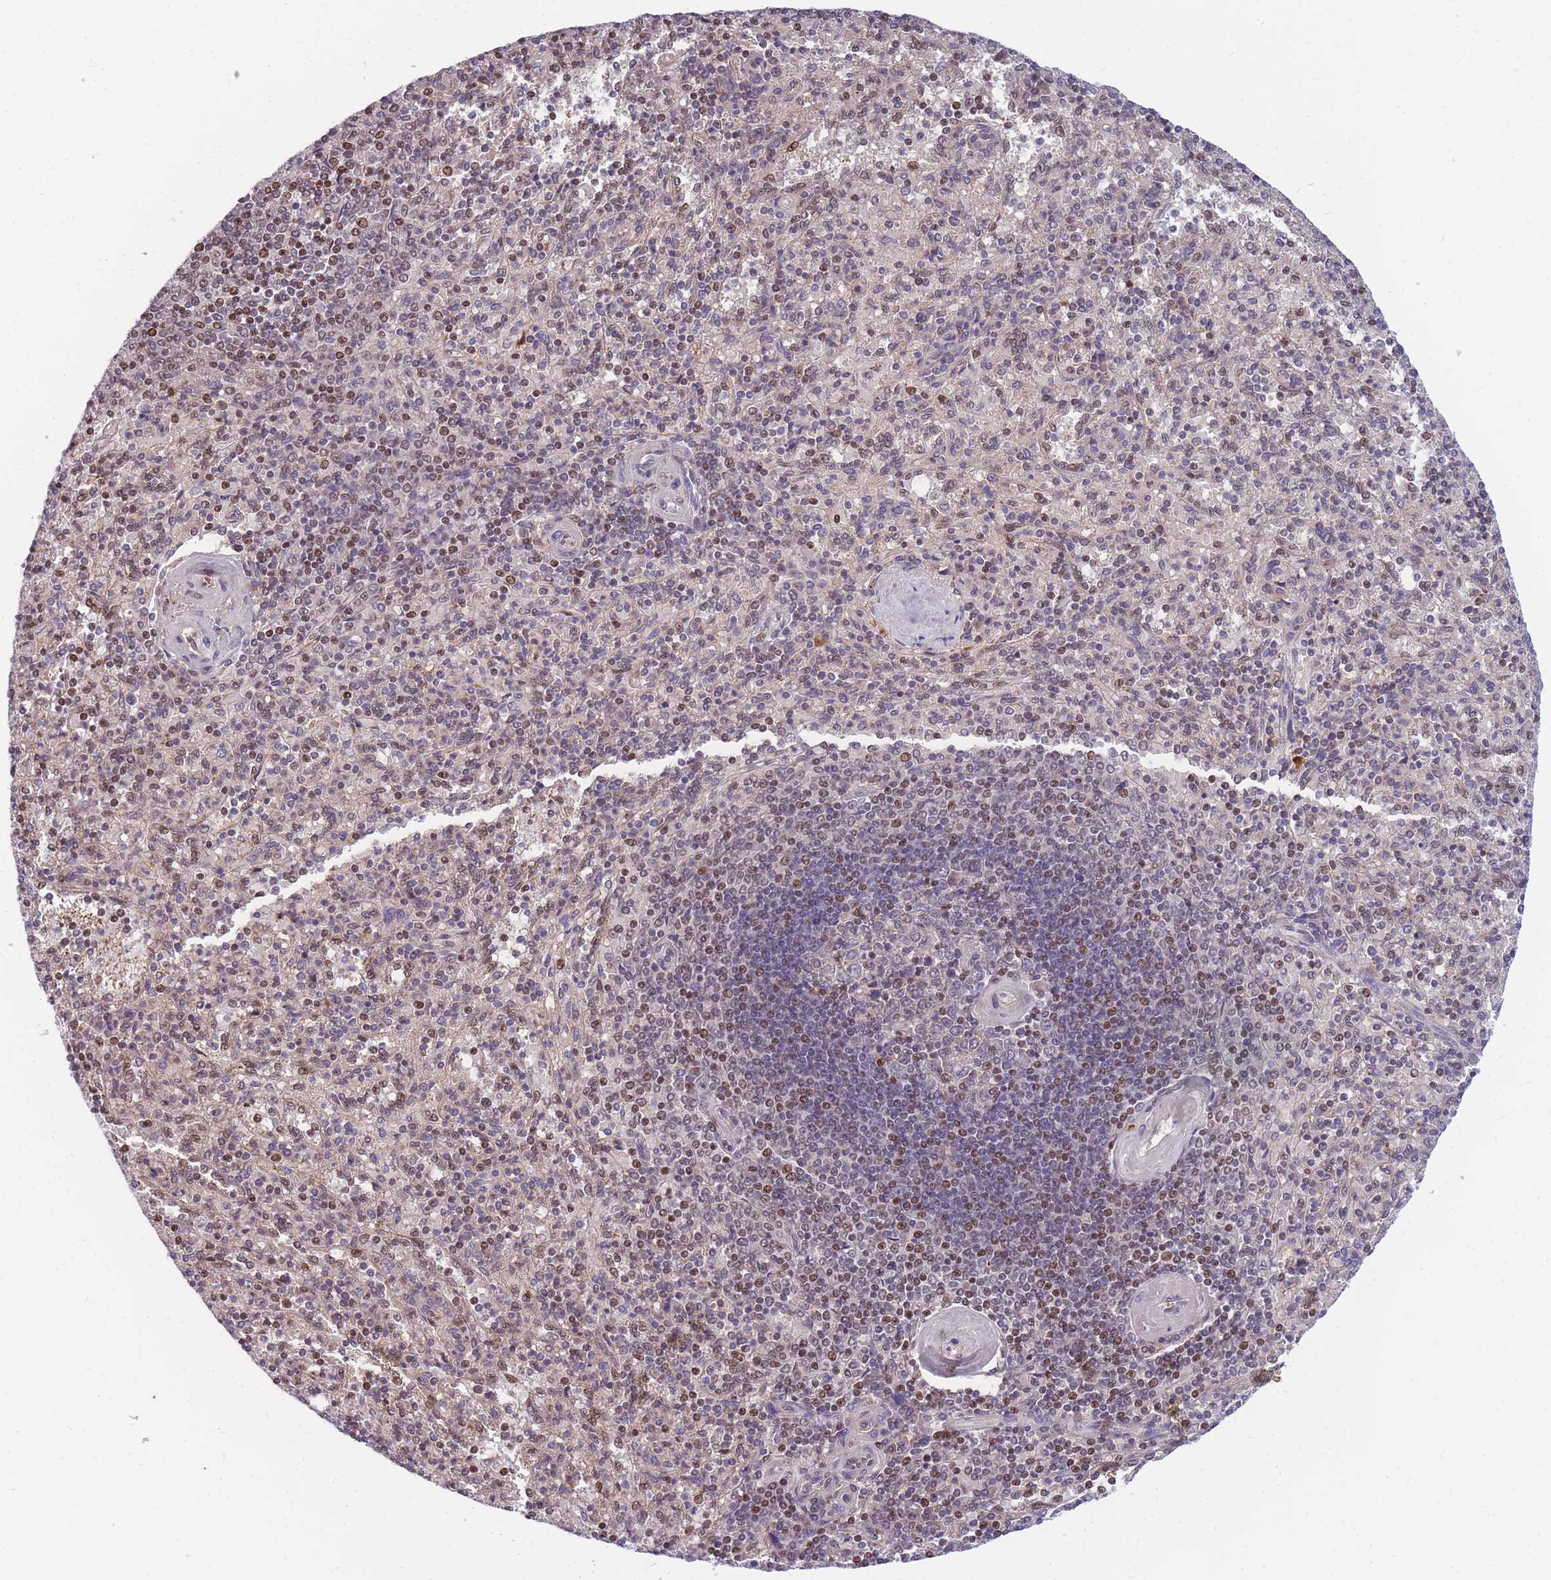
{"staining": {"intensity": "moderate", "quantity": "25%-75%", "location": "nuclear"}, "tissue": "spleen", "cell_type": "Cells in red pulp", "image_type": "normal", "snomed": [{"axis": "morphology", "description": "Normal tissue, NOS"}, {"axis": "topography", "description": "Spleen"}], "caption": "Immunohistochemistry staining of normal spleen, which displays medium levels of moderate nuclear staining in approximately 25%-75% of cells in red pulp indicating moderate nuclear protein positivity. The staining was performed using DAB (3,3'-diaminobenzidine) (brown) for protein detection and nuclei were counterstained in hematoxylin (blue).", "gene": "CRACD", "patient": {"sex": "male", "age": 82}}